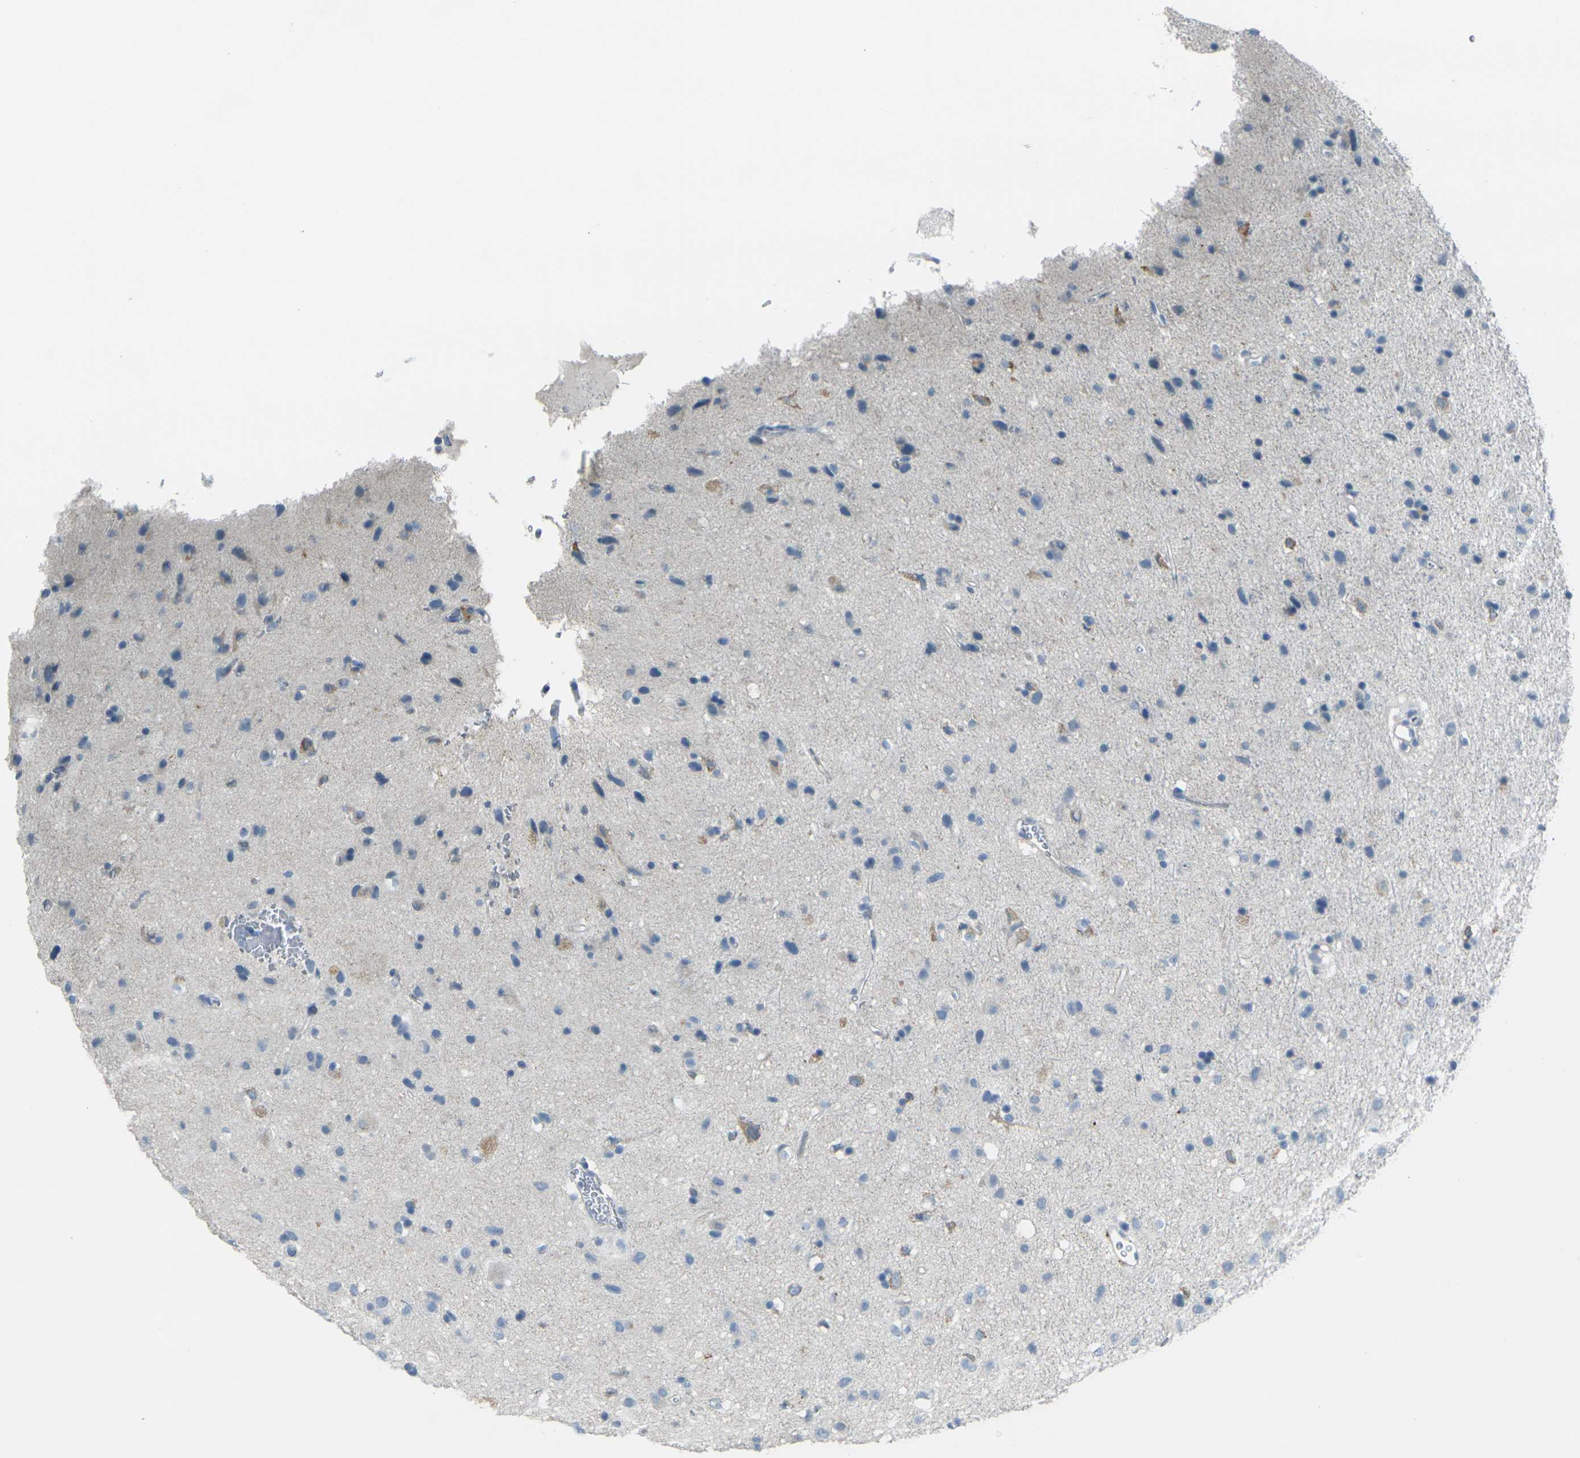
{"staining": {"intensity": "negative", "quantity": "none", "location": "none"}, "tissue": "glioma", "cell_type": "Tumor cells", "image_type": "cancer", "snomed": [{"axis": "morphology", "description": "Glioma, malignant, Low grade"}, {"axis": "topography", "description": "Brain"}], "caption": "Tumor cells show no significant positivity in glioma. (DAB immunohistochemistry (IHC) visualized using brightfield microscopy, high magnification).", "gene": "ANKRD46", "patient": {"sex": "male", "age": 77}}